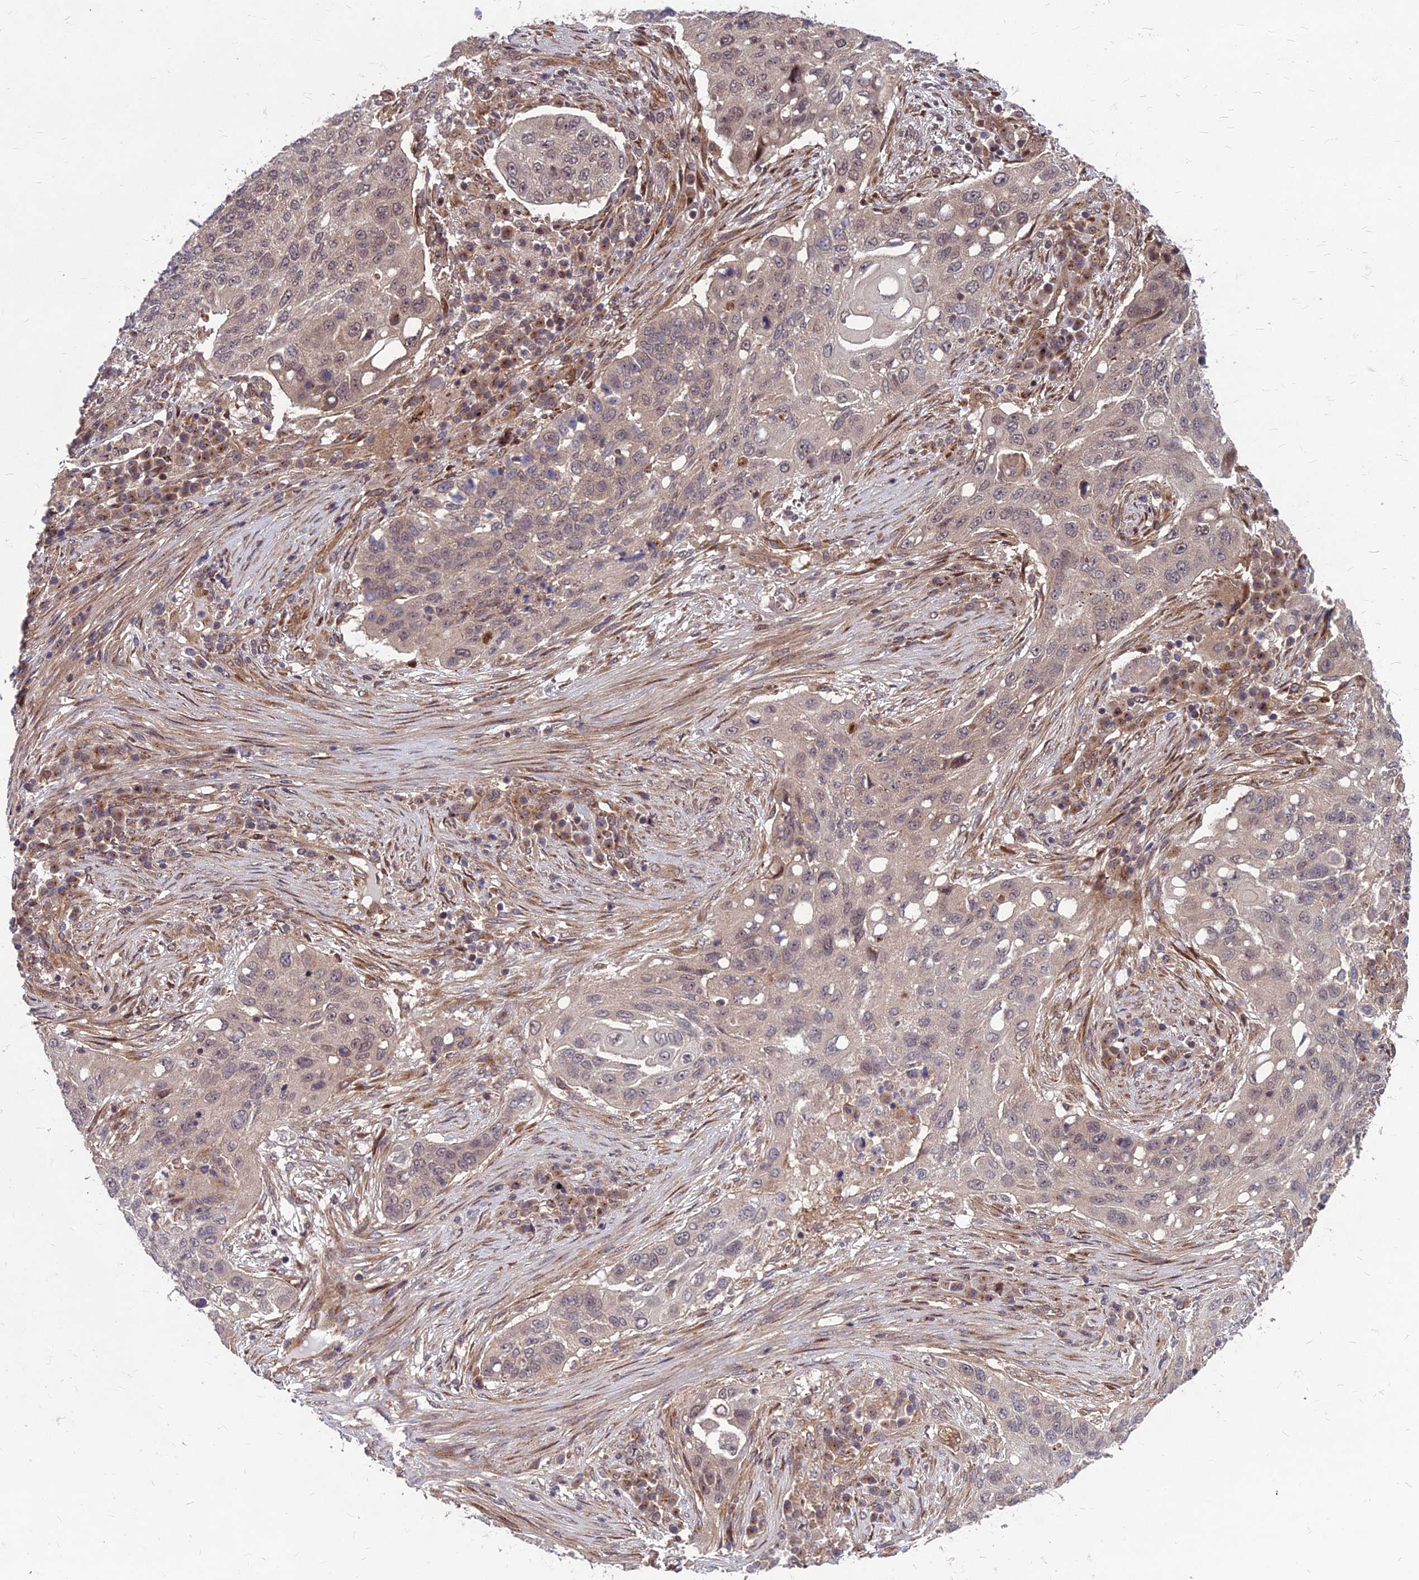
{"staining": {"intensity": "weak", "quantity": "<25%", "location": "cytoplasmic/membranous"}, "tissue": "lung cancer", "cell_type": "Tumor cells", "image_type": "cancer", "snomed": [{"axis": "morphology", "description": "Squamous cell carcinoma, NOS"}, {"axis": "topography", "description": "Lung"}], "caption": "Tumor cells are negative for protein expression in human lung cancer.", "gene": "MFSD8", "patient": {"sex": "female", "age": 63}}